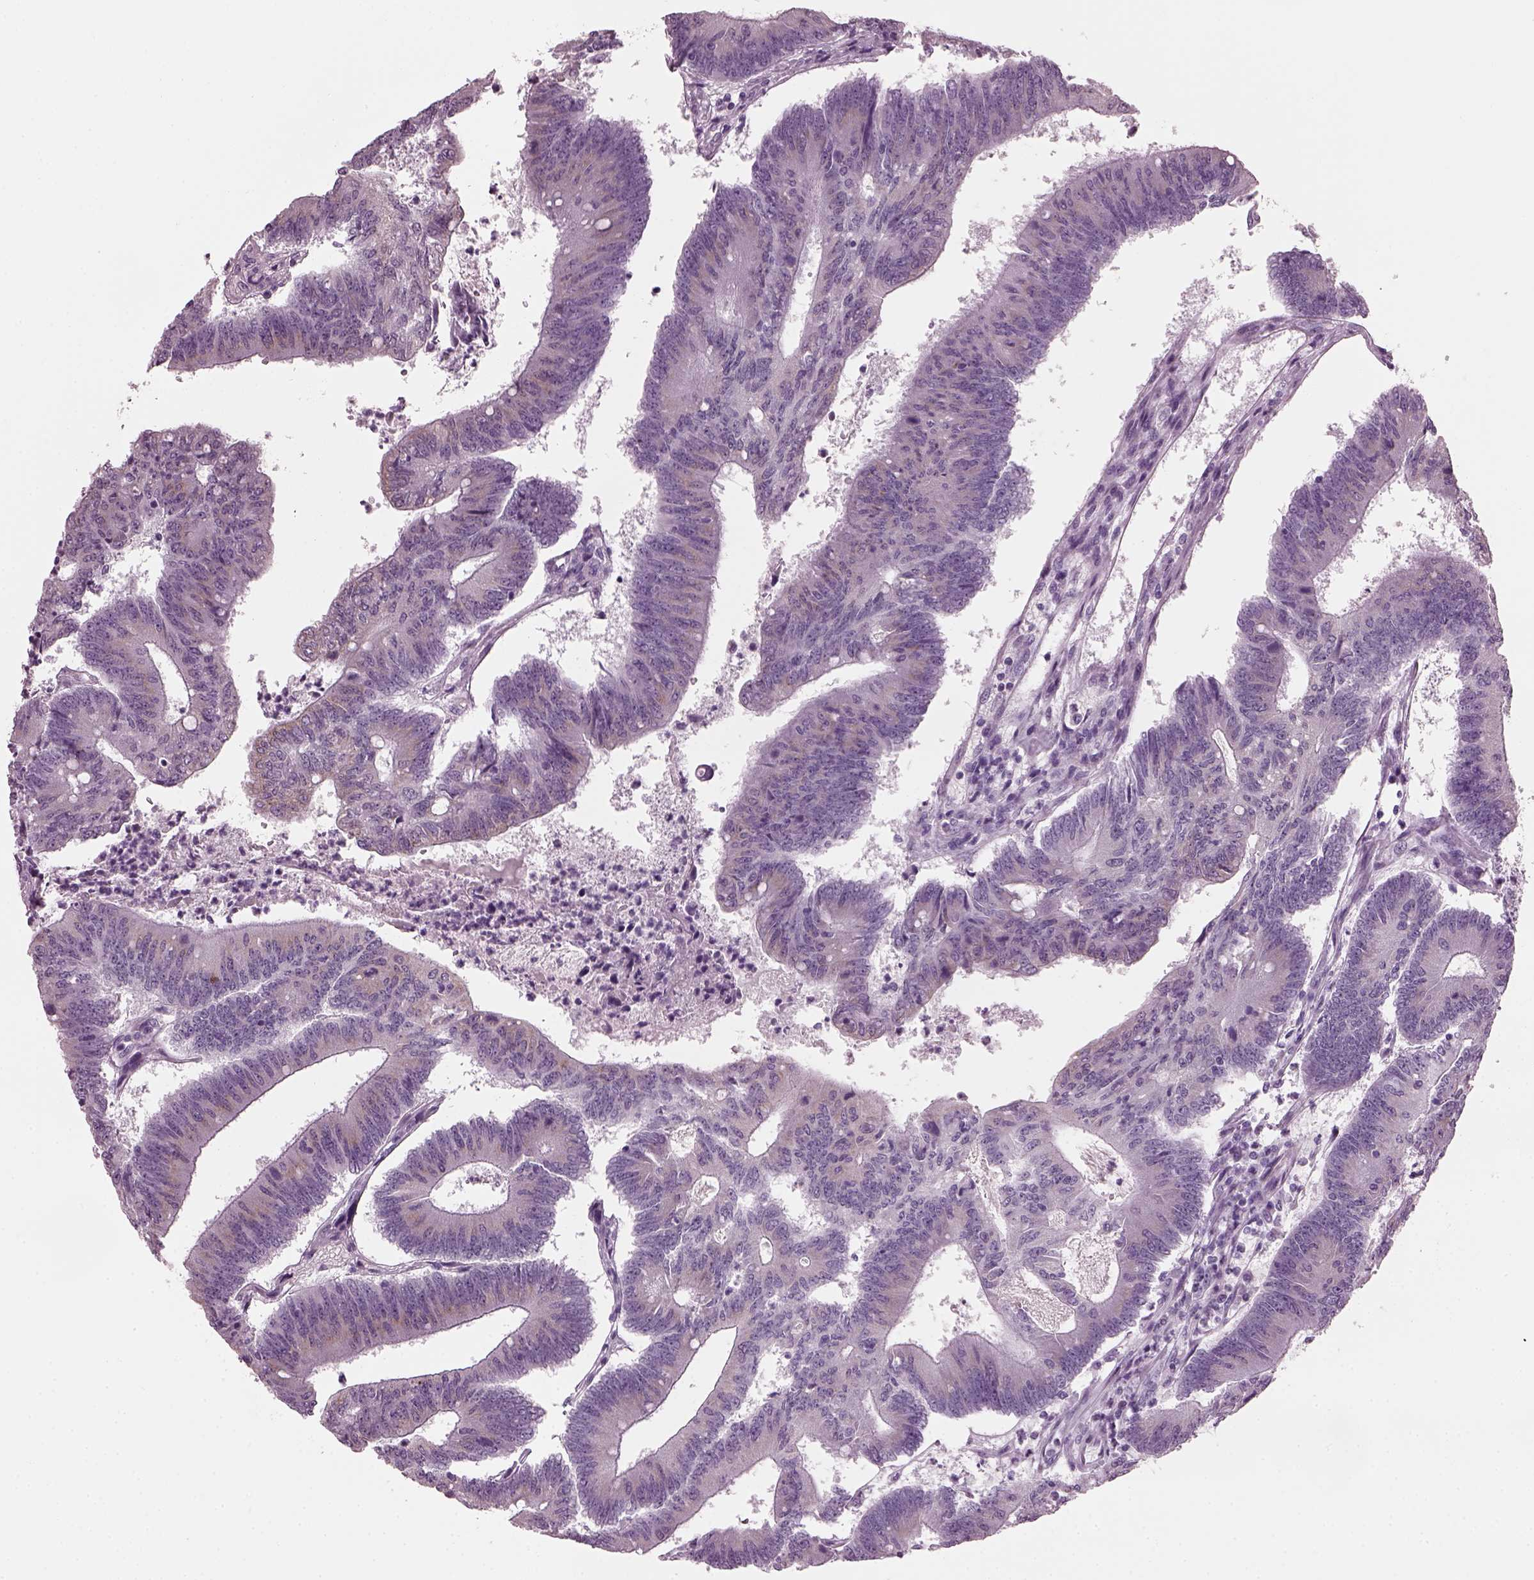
{"staining": {"intensity": "weak", "quantity": "<25%", "location": "cytoplasmic/membranous"}, "tissue": "colorectal cancer", "cell_type": "Tumor cells", "image_type": "cancer", "snomed": [{"axis": "morphology", "description": "Adenocarcinoma, NOS"}, {"axis": "topography", "description": "Colon"}], "caption": "IHC micrograph of colorectal adenocarcinoma stained for a protein (brown), which reveals no positivity in tumor cells.", "gene": "PRR9", "patient": {"sex": "female", "age": 70}}